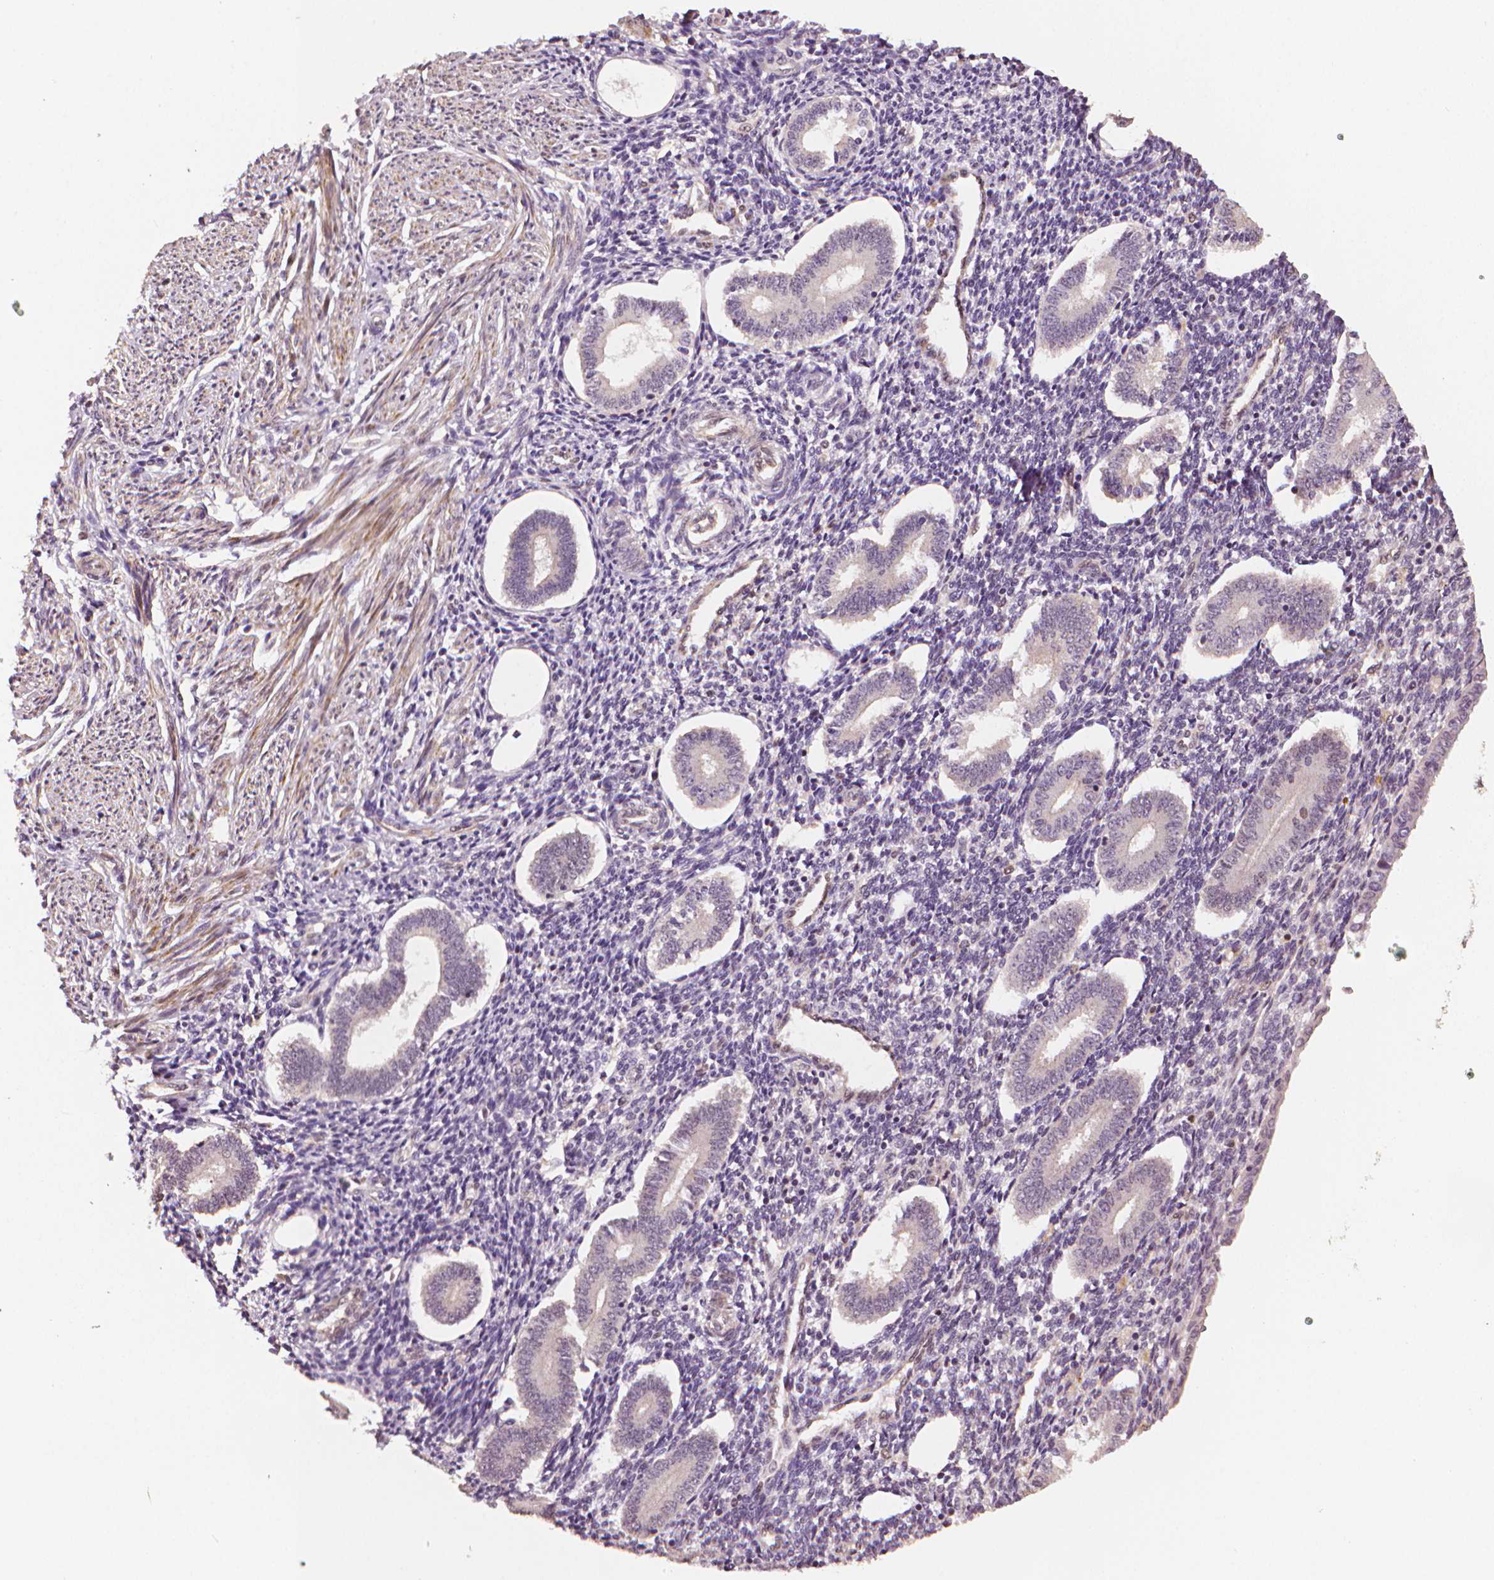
{"staining": {"intensity": "negative", "quantity": "none", "location": "none"}, "tissue": "endometrium", "cell_type": "Cells in endometrial stroma", "image_type": "normal", "snomed": [{"axis": "morphology", "description": "Normal tissue, NOS"}, {"axis": "topography", "description": "Endometrium"}], "caption": "There is no significant expression in cells in endometrial stroma of endometrium. The staining was performed using DAB to visualize the protein expression in brown, while the nuclei were stained in blue with hematoxylin (Magnification: 20x).", "gene": "STAT3", "patient": {"sex": "female", "age": 40}}